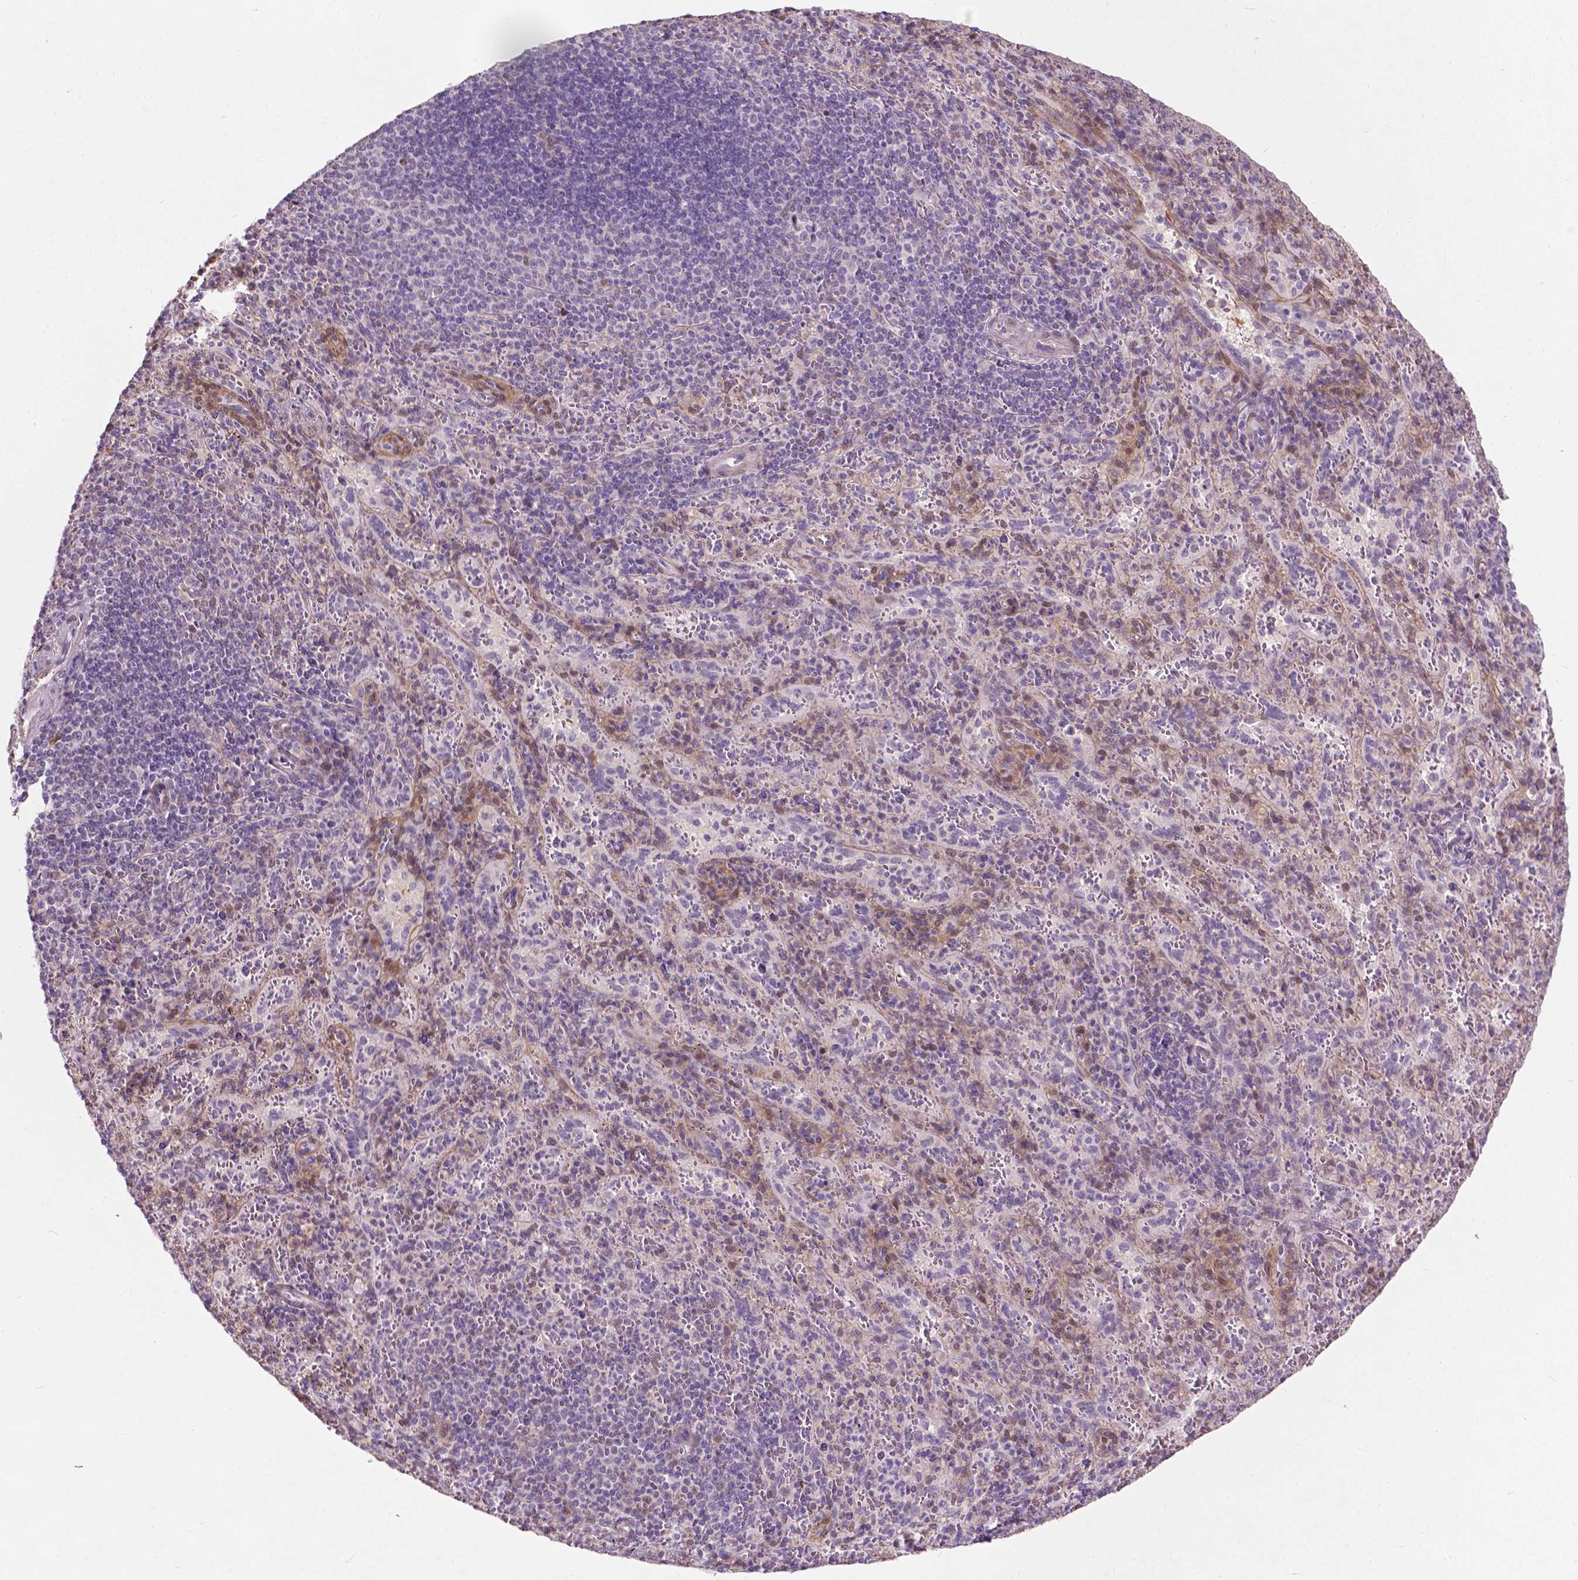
{"staining": {"intensity": "negative", "quantity": "none", "location": "none"}, "tissue": "spleen", "cell_type": "Cells in red pulp", "image_type": "normal", "snomed": [{"axis": "morphology", "description": "Normal tissue, NOS"}, {"axis": "topography", "description": "Spleen"}], "caption": "Image shows no significant protein staining in cells in red pulp of unremarkable spleen.", "gene": "GPR37", "patient": {"sex": "male", "age": 57}}